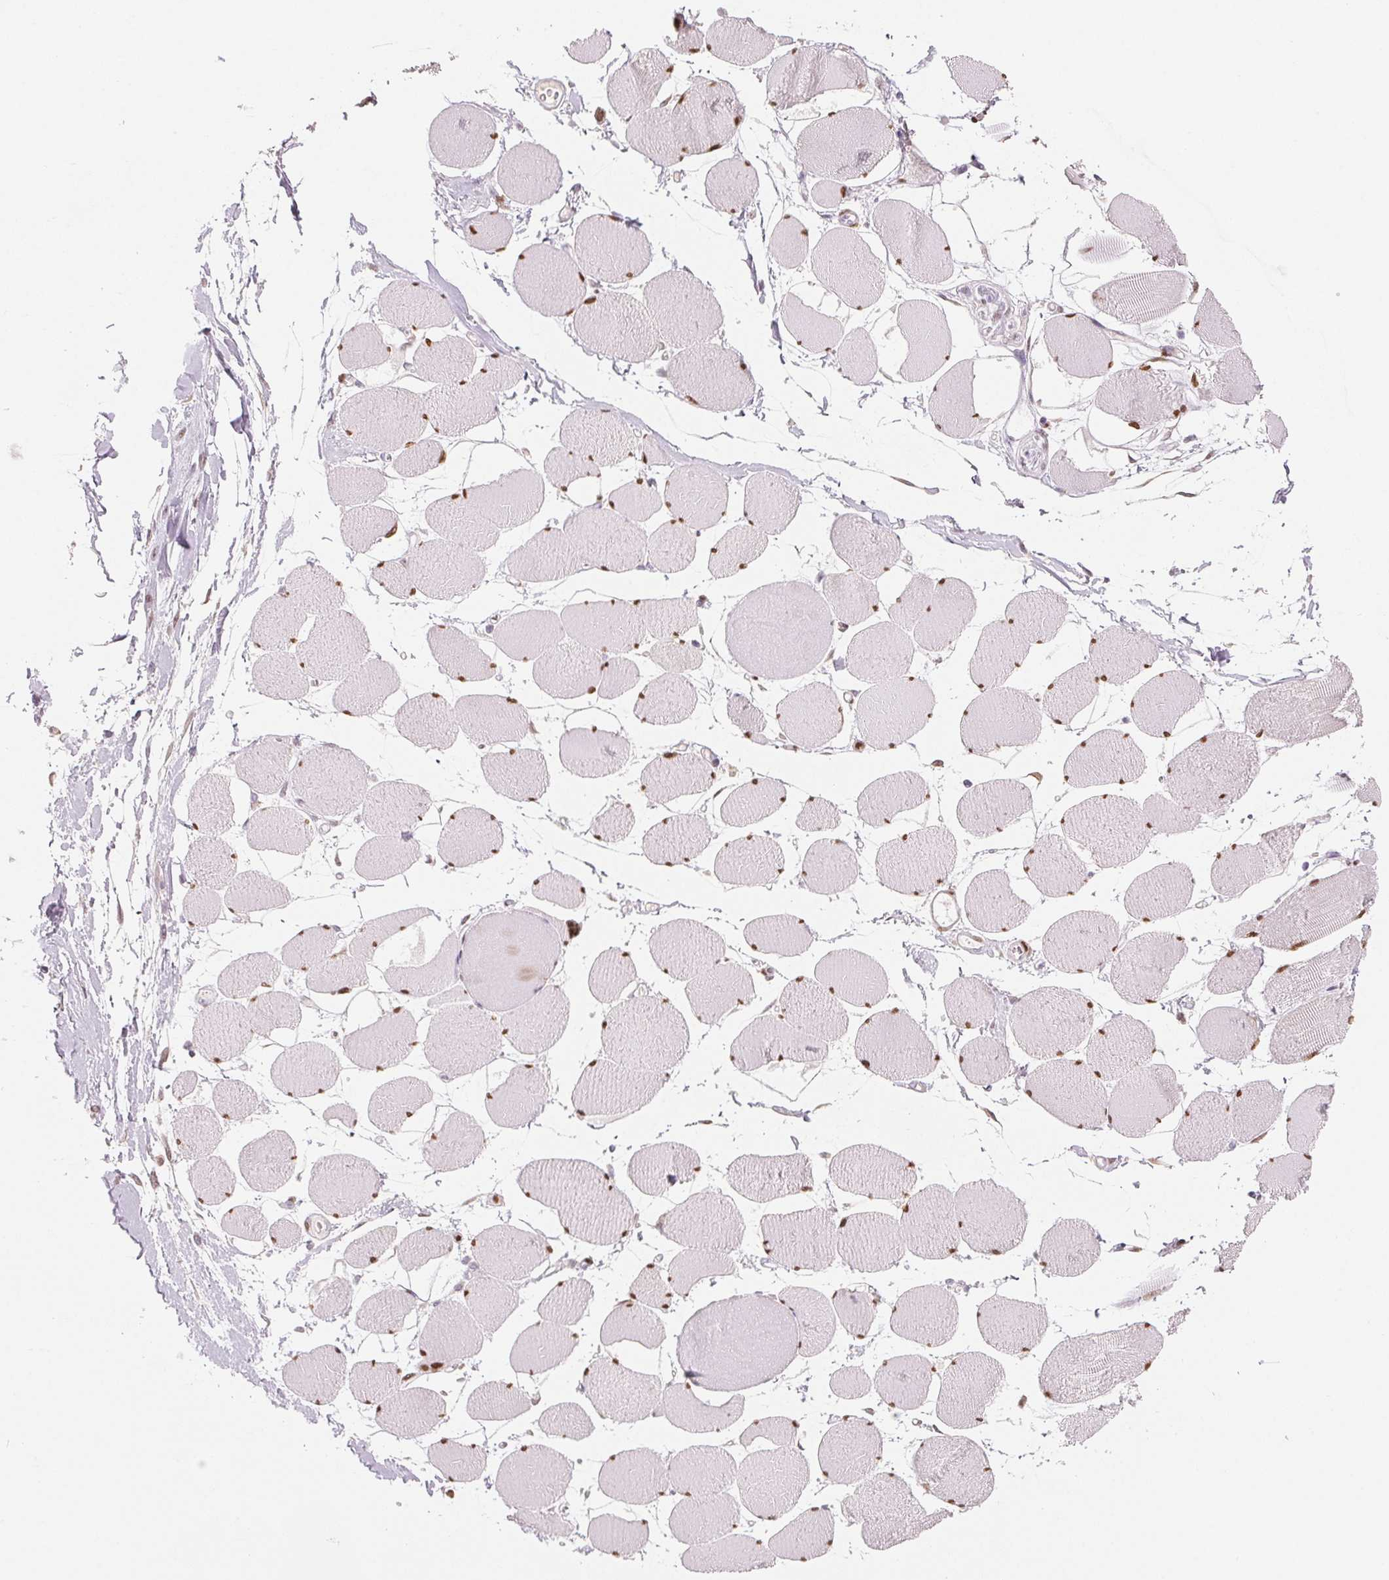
{"staining": {"intensity": "moderate", "quantity": "25%-75%", "location": "nuclear"}, "tissue": "skeletal muscle", "cell_type": "Myocytes", "image_type": "normal", "snomed": [{"axis": "morphology", "description": "Normal tissue, NOS"}, {"axis": "topography", "description": "Skeletal muscle"}], "caption": "Protein staining by immunohistochemistry (IHC) exhibits moderate nuclear positivity in approximately 25%-75% of myocytes in unremarkable skeletal muscle. The staining was performed using DAB, with brown indicating positive protein expression. Nuclei are stained blue with hematoxylin.", "gene": "SMARCD3", "patient": {"sex": "female", "age": 75}}